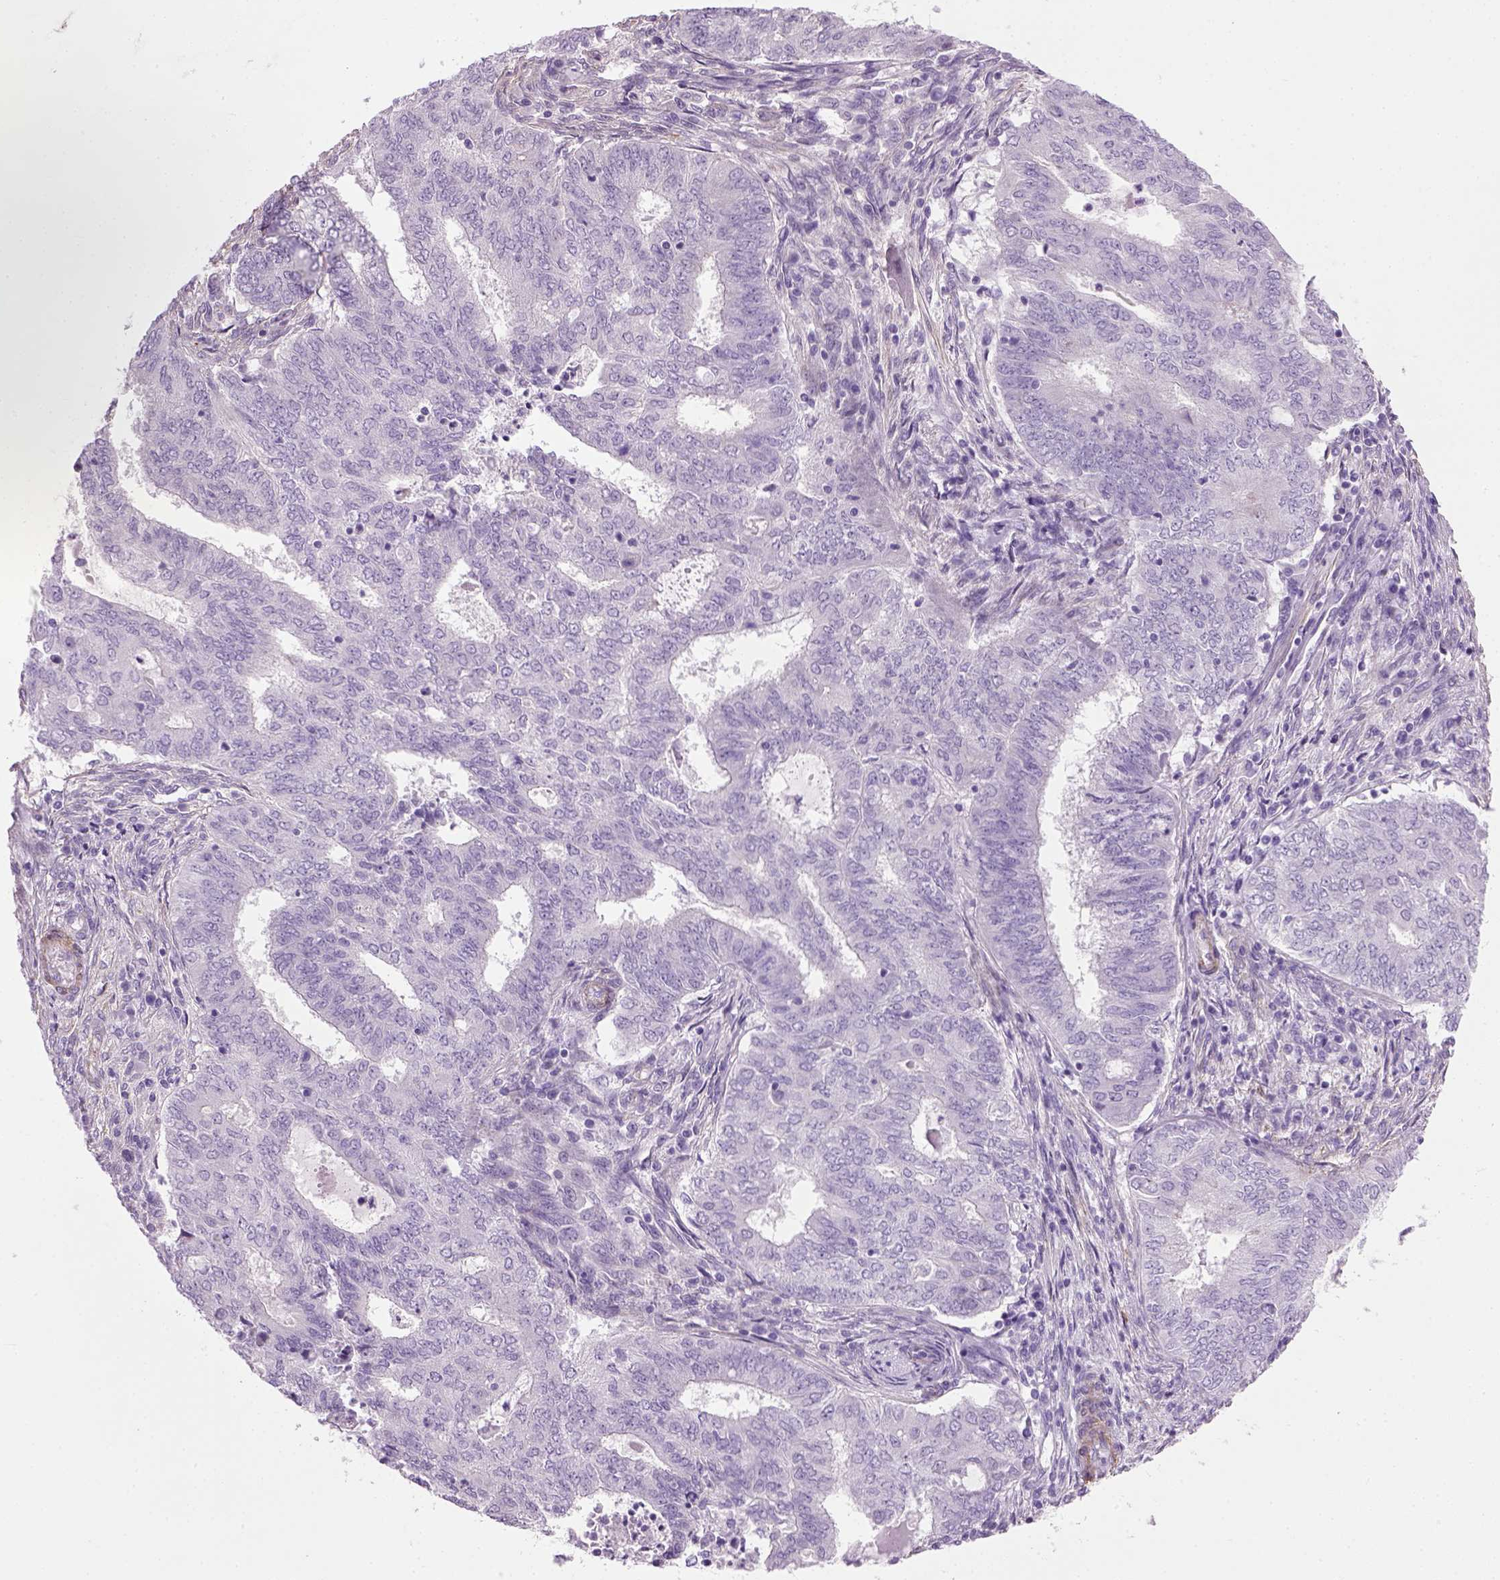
{"staining": {"intensity": "negative", "quantity": "none", "location": "none"}, "tissue": "endometrial cancer", "cell_type": "Tumor cells", "image_type": "cancer", "snomed": [{"axis": "morphology", "description": "Adenocarcinoma, NOS"}, {"axis": "topography", "description": "Endometrium"}], "caption": "A photomicrograph of human endometrial adenocarcinoma is negative for staining in tumor cells.", "gene": "FAM161A", "patient": {"sex": "female", "age": 62}}